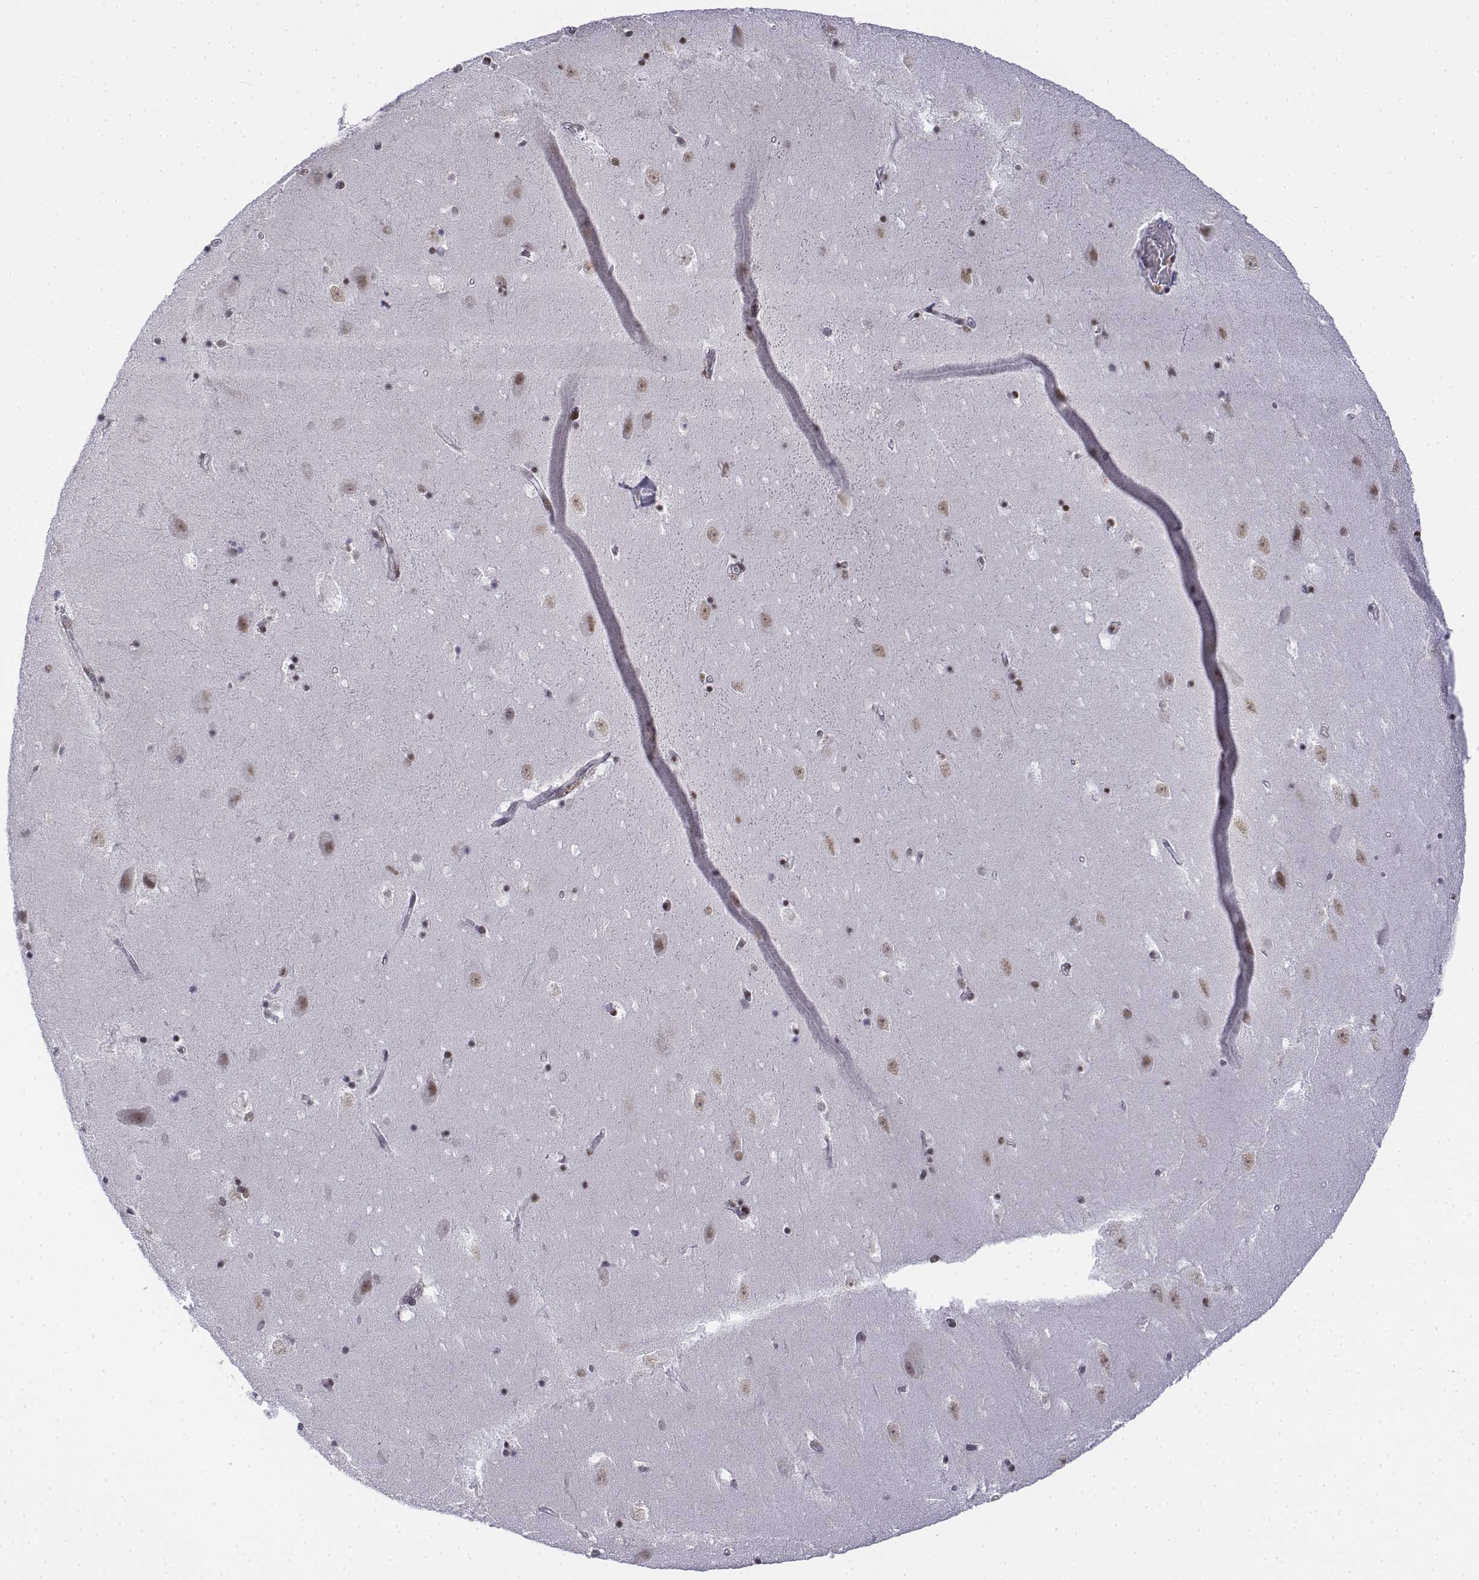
{"staining": {"intensity": "moderate", "quantity": ">75%", "location": "nuclear"}, "tissue": "hippocampus", "cell_type": "Glial cells", "image_type": "normal", "snomed": [{"axis": "morphology", "description": "Normal tissue, NOS"}, {"axis": "topography", "description": "Hippocampus"}], "caption": "Hippocampus stained with a brown dye reveals moderate nuclear positive expression in about >75% of glial cells.", "gene": "SETD1A", "patient": {"sex": "male", "age": 58}}